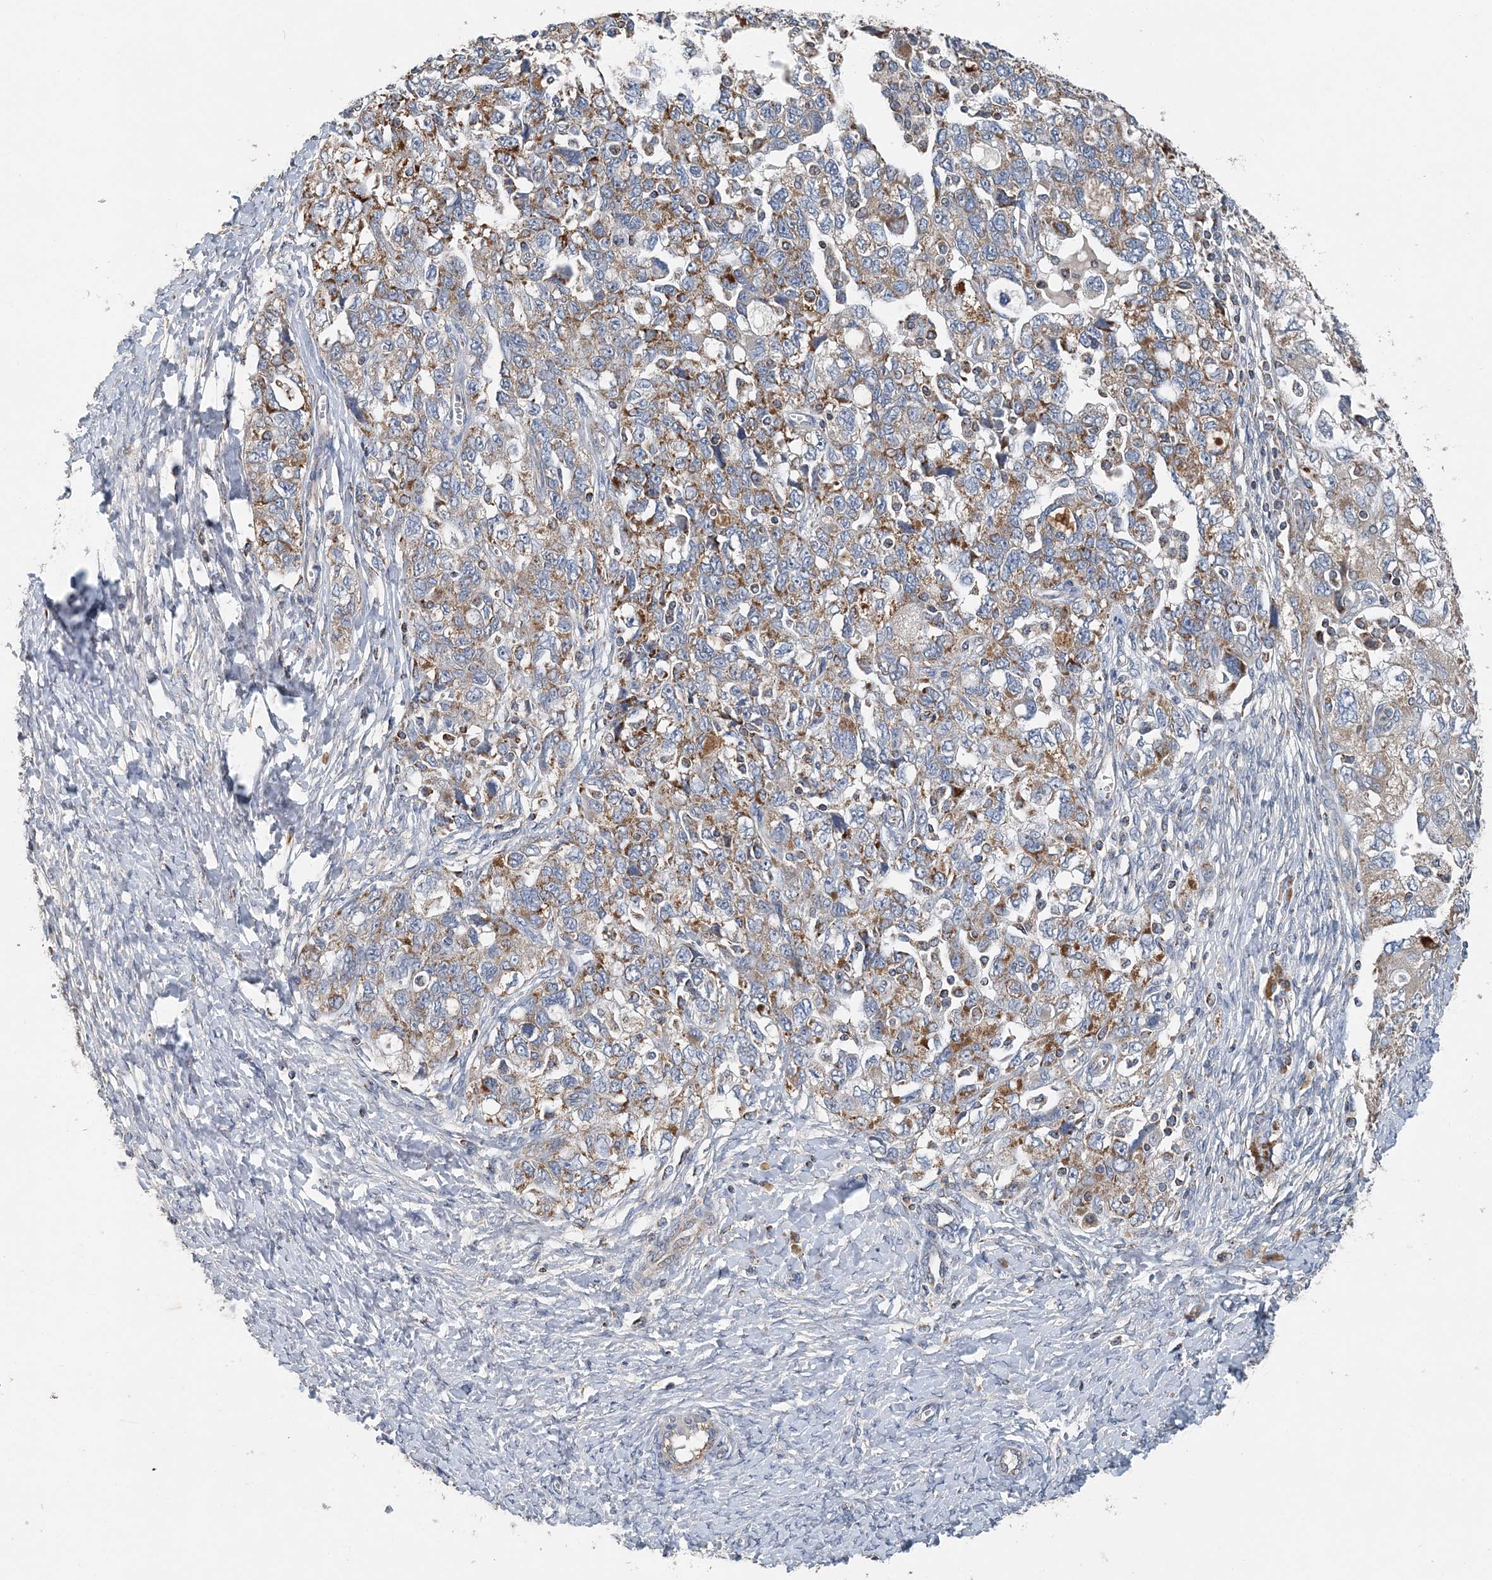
{"staining": {"intensity": "moderate", "quantity": ">75%", "location": "cytoplasmic/membranous"}, "tissue": "ovarian cancer", "cell_type": "Tumor cells", "image_type": "cancer", "snomed": [{"axis": "morphology", "description": "Carcinoma, NOS"}, {"axis": "morphology", "description": "Cystadenocarcinoma, serous, NOS"}, {"axis": "topography", "description": "Ovary"}], "caption": "Immunohistochemistry (IHC) histopathology image of human carcinoma (ovarian) stained for a protein (brown), which reveals medium levels of moderate cytoplasmic/membranous staining in about >75% of tumor cells.", "gene": "SPRY2", "patient": {"sex": "female", "age": 69}}